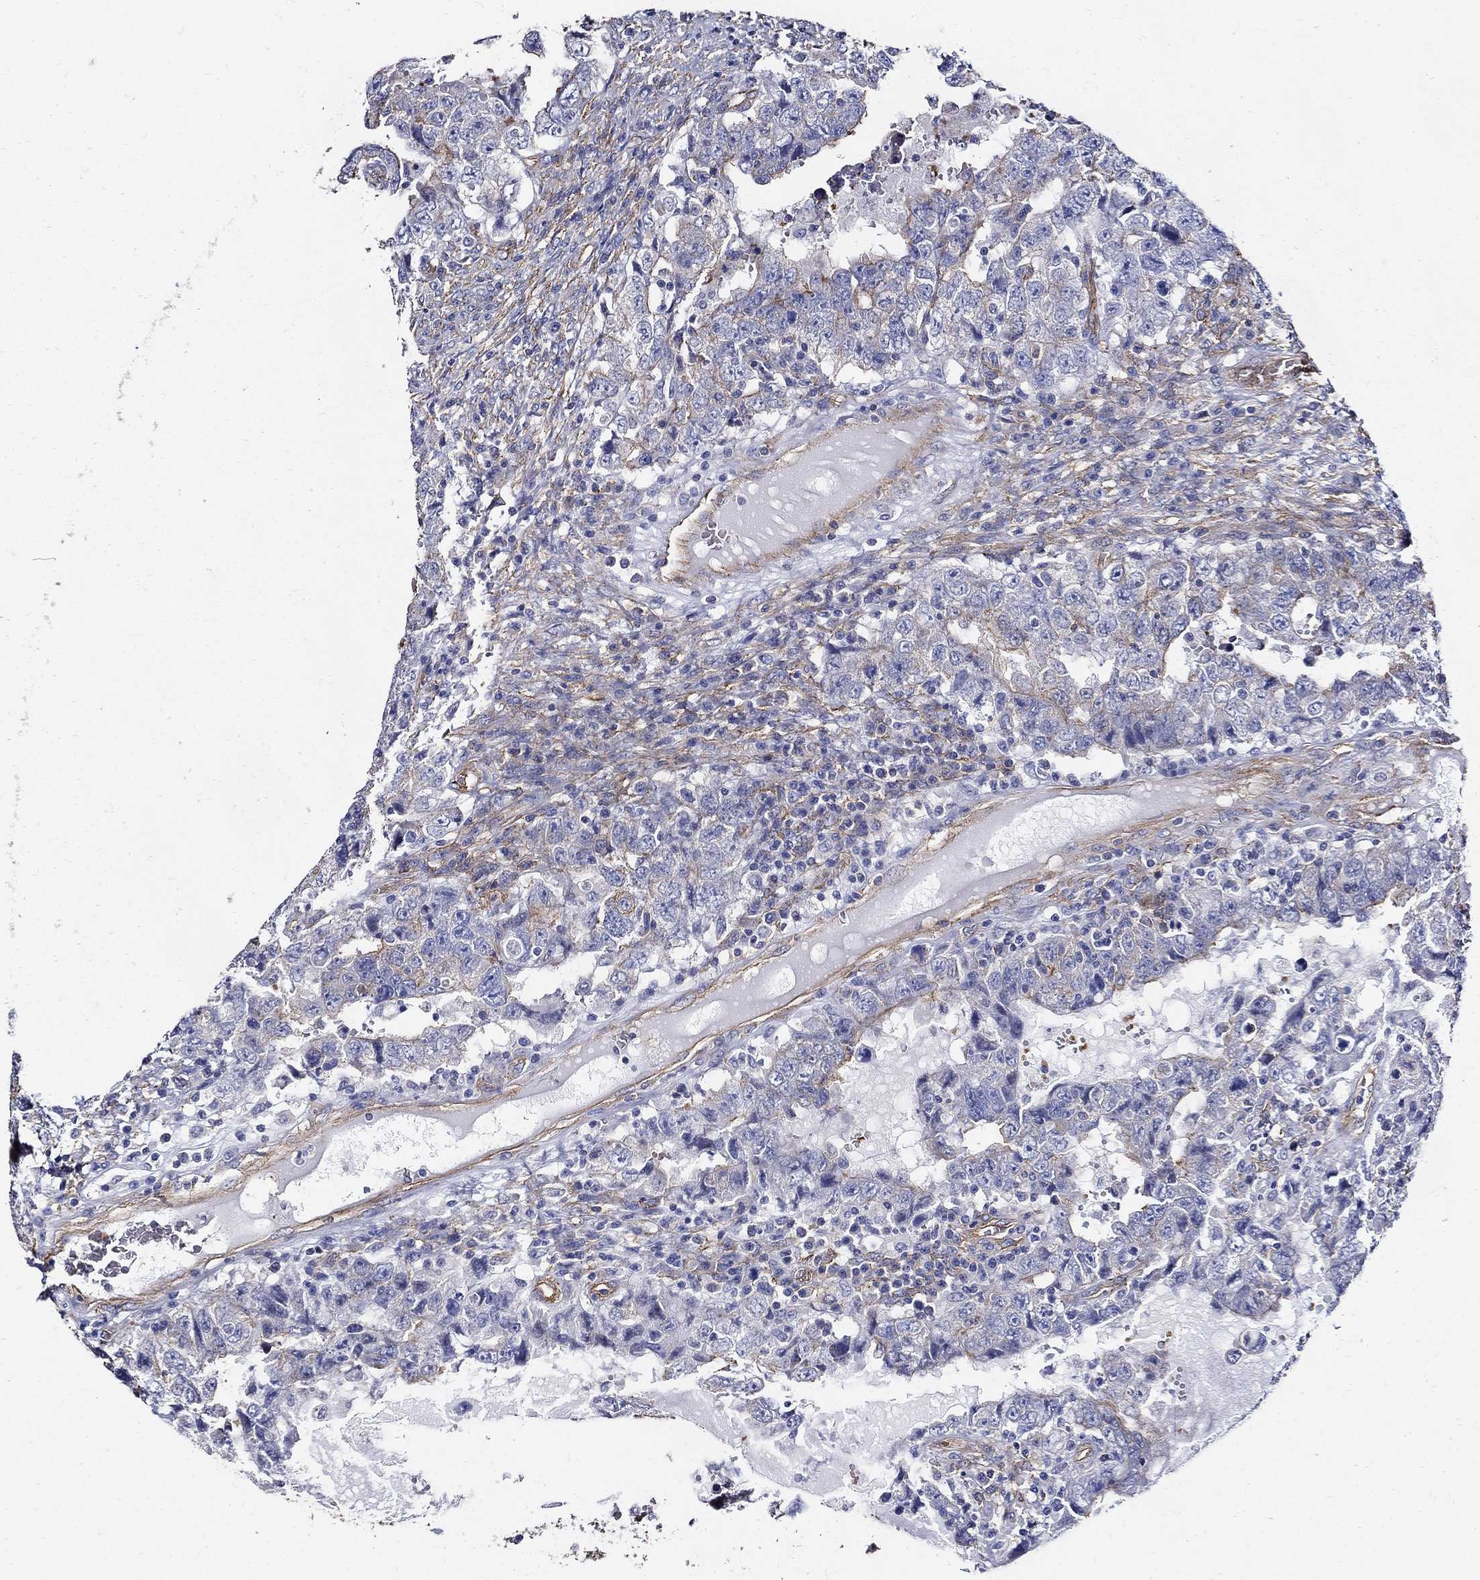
{"staining": {"intensity": "negative", "quantity": "none", "location": "none"}, "tissue": "testis cancer", "cell_type": "Tumor cells", "image_type": "cancer", "snomed": [{"axis": "morphology", "description": "Carcinoma, Embryonal, NOS"}, {"axis": "topography", "description": "Testis"}], "caption": "Immunohistochemistry (IHC) image of testis embryonal carcinoma stained for a protein (brown), which shows no staining in tumor cells.", "gene": "APBB3", "patient": {"sex": "male", "age": 26}}